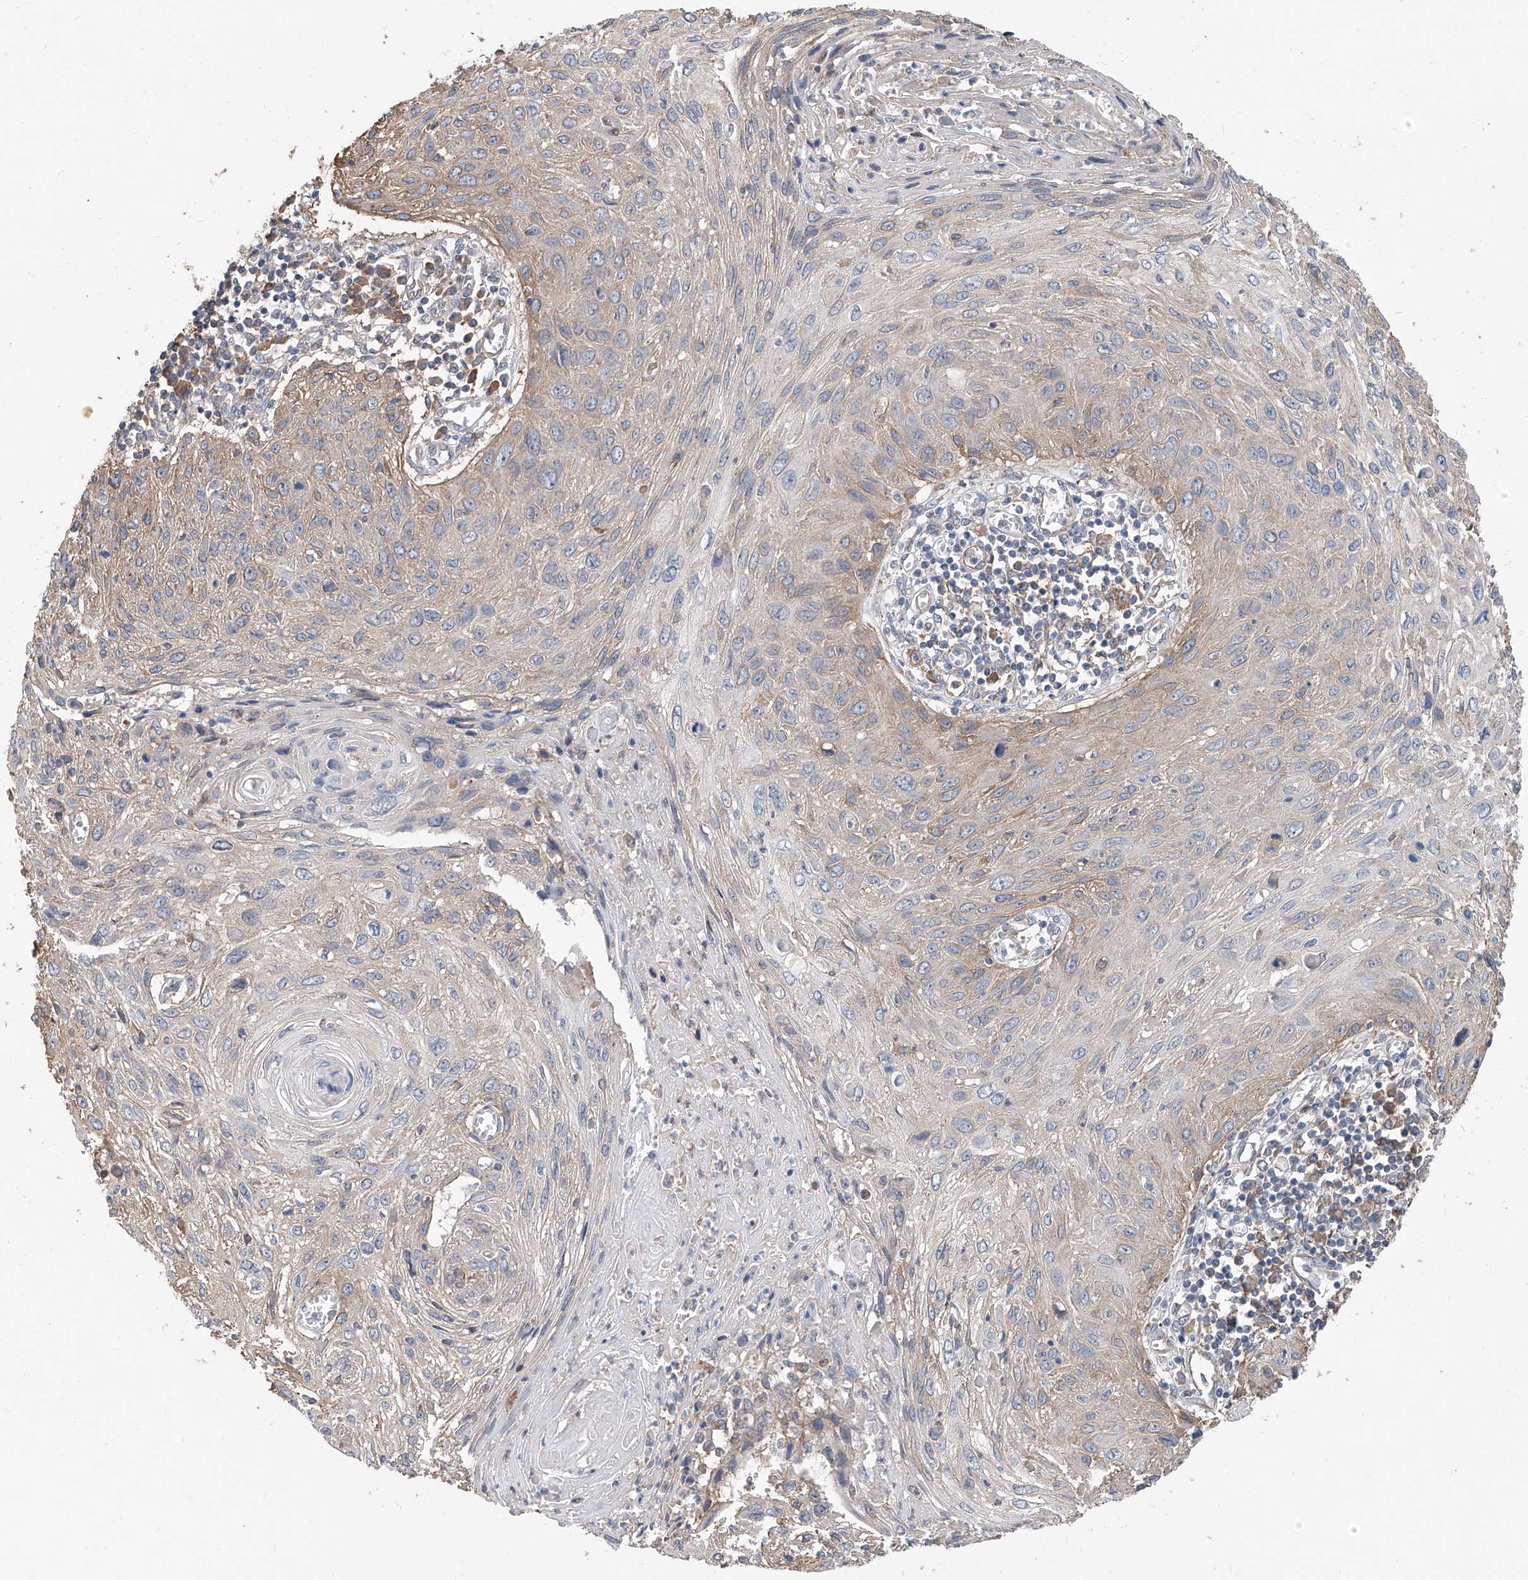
{"staining": {"intensity": "weak", "quantity": "<25%", "location": "cytoplasmic/membranous"}, "tissue": "cervical cancer", "cell_type": "Tumor cells", "image_type": "cancer", "snomed": [{"axis": "morphology", "description": "Squamous cell carcinoma, NOS"}, {"axis": "topography", "description": "Cervix"}], "caption": "IHC of human cervical squamous cell carcinoma shows no expression in tumor cells.", "gene": "KCNK10", "patient": {"sex": "female", "age": 51}}